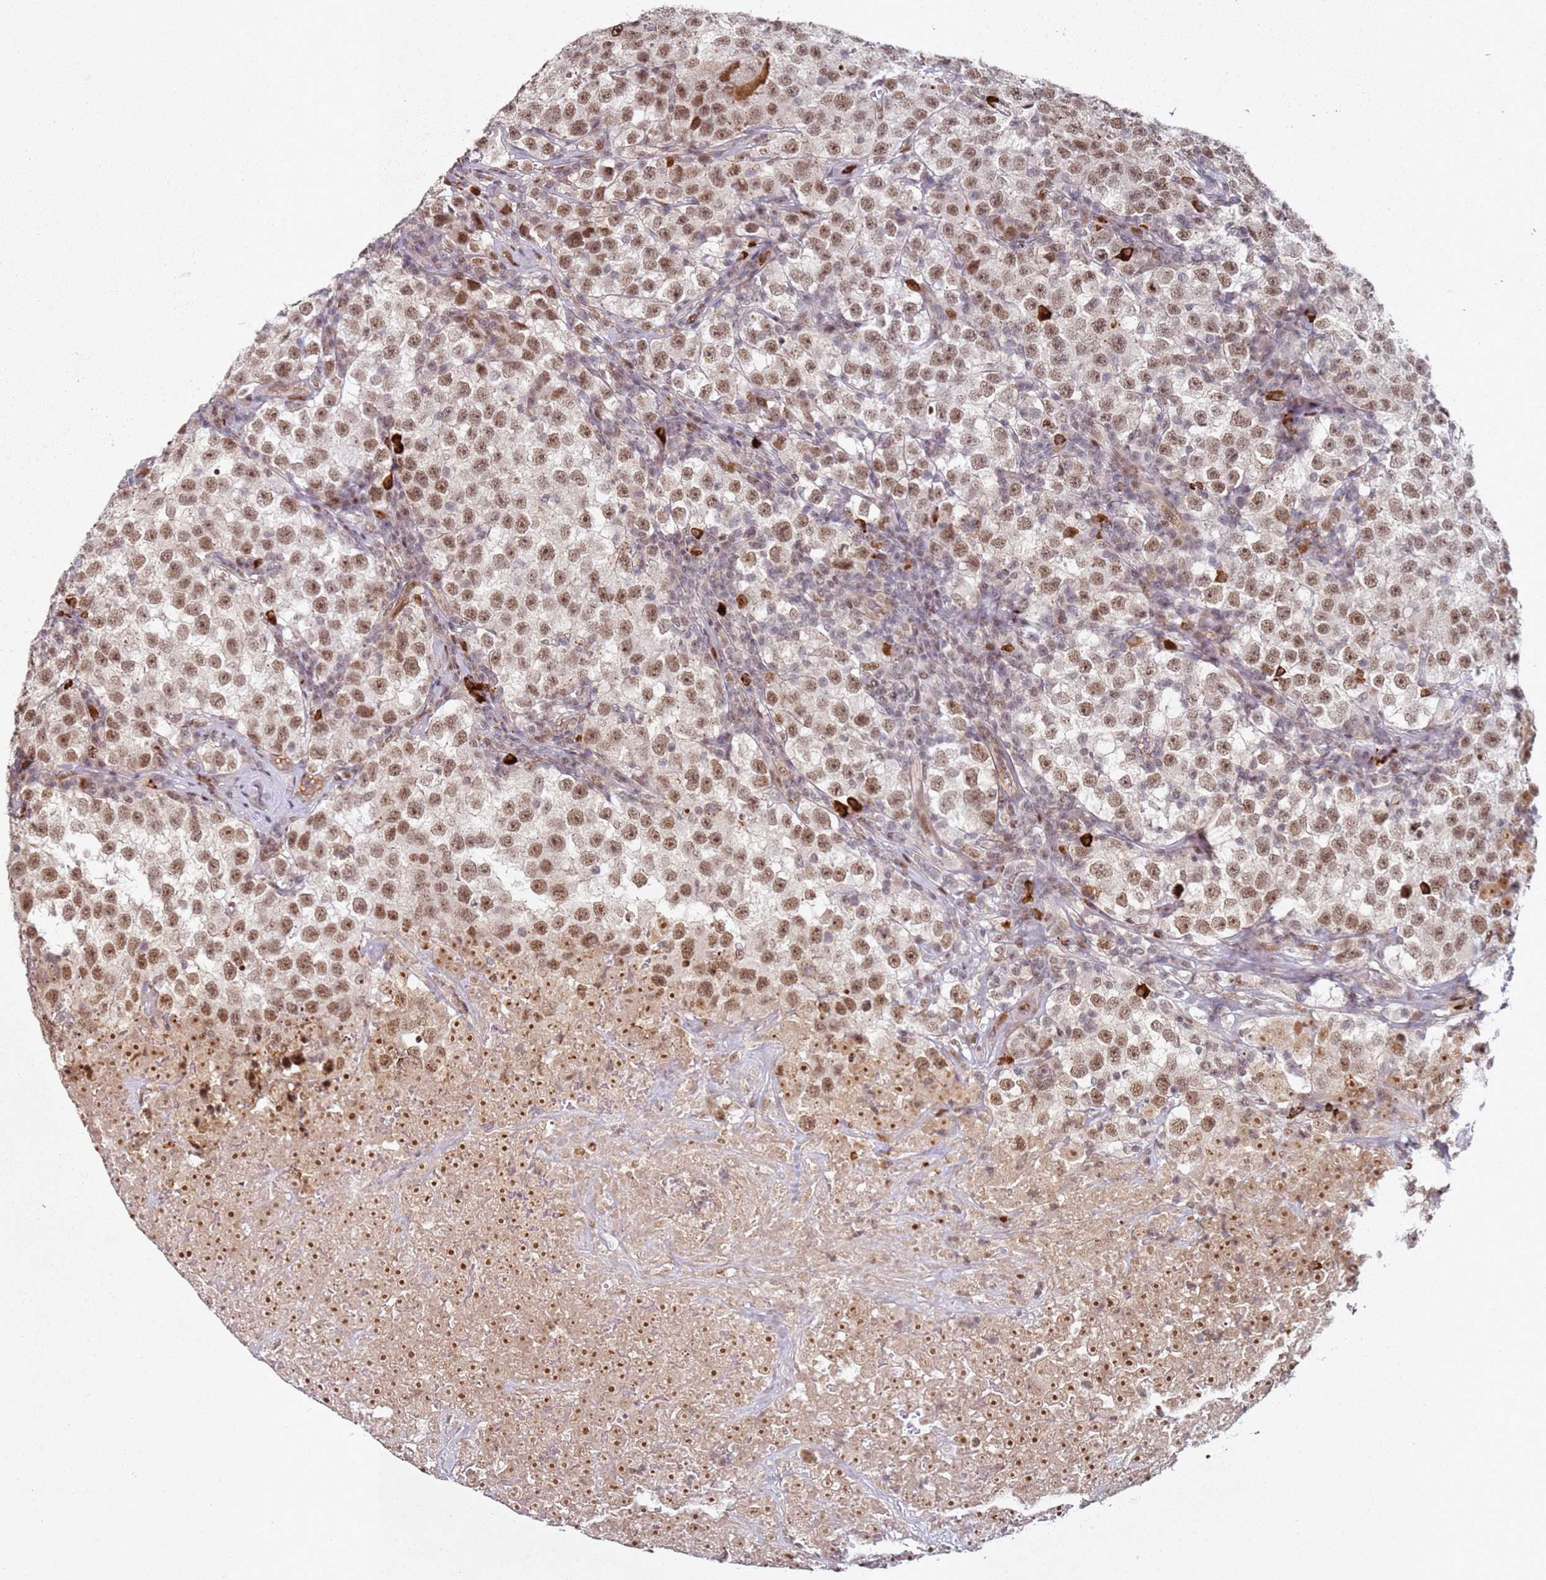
{"staining": {"intensity": "moderate", "quantity": ">75%", "location": "nuclear"}, "tissue": "testis cancer", "cell_type": "Tumor cells", "image_type": "cancer", "snomed": [{"axis": "morphology", "description": "Seminoma, NOS"}, {"axis": "topography", "description": "Testis"}], "caption": "Immunohistochemistry (IHC) of human testis cancer shows medium levels of moderate nuclear expression in about >75% of tumor cells.", "gene": "ATF6B", "patient": {"sex": "male", "age": 22}}